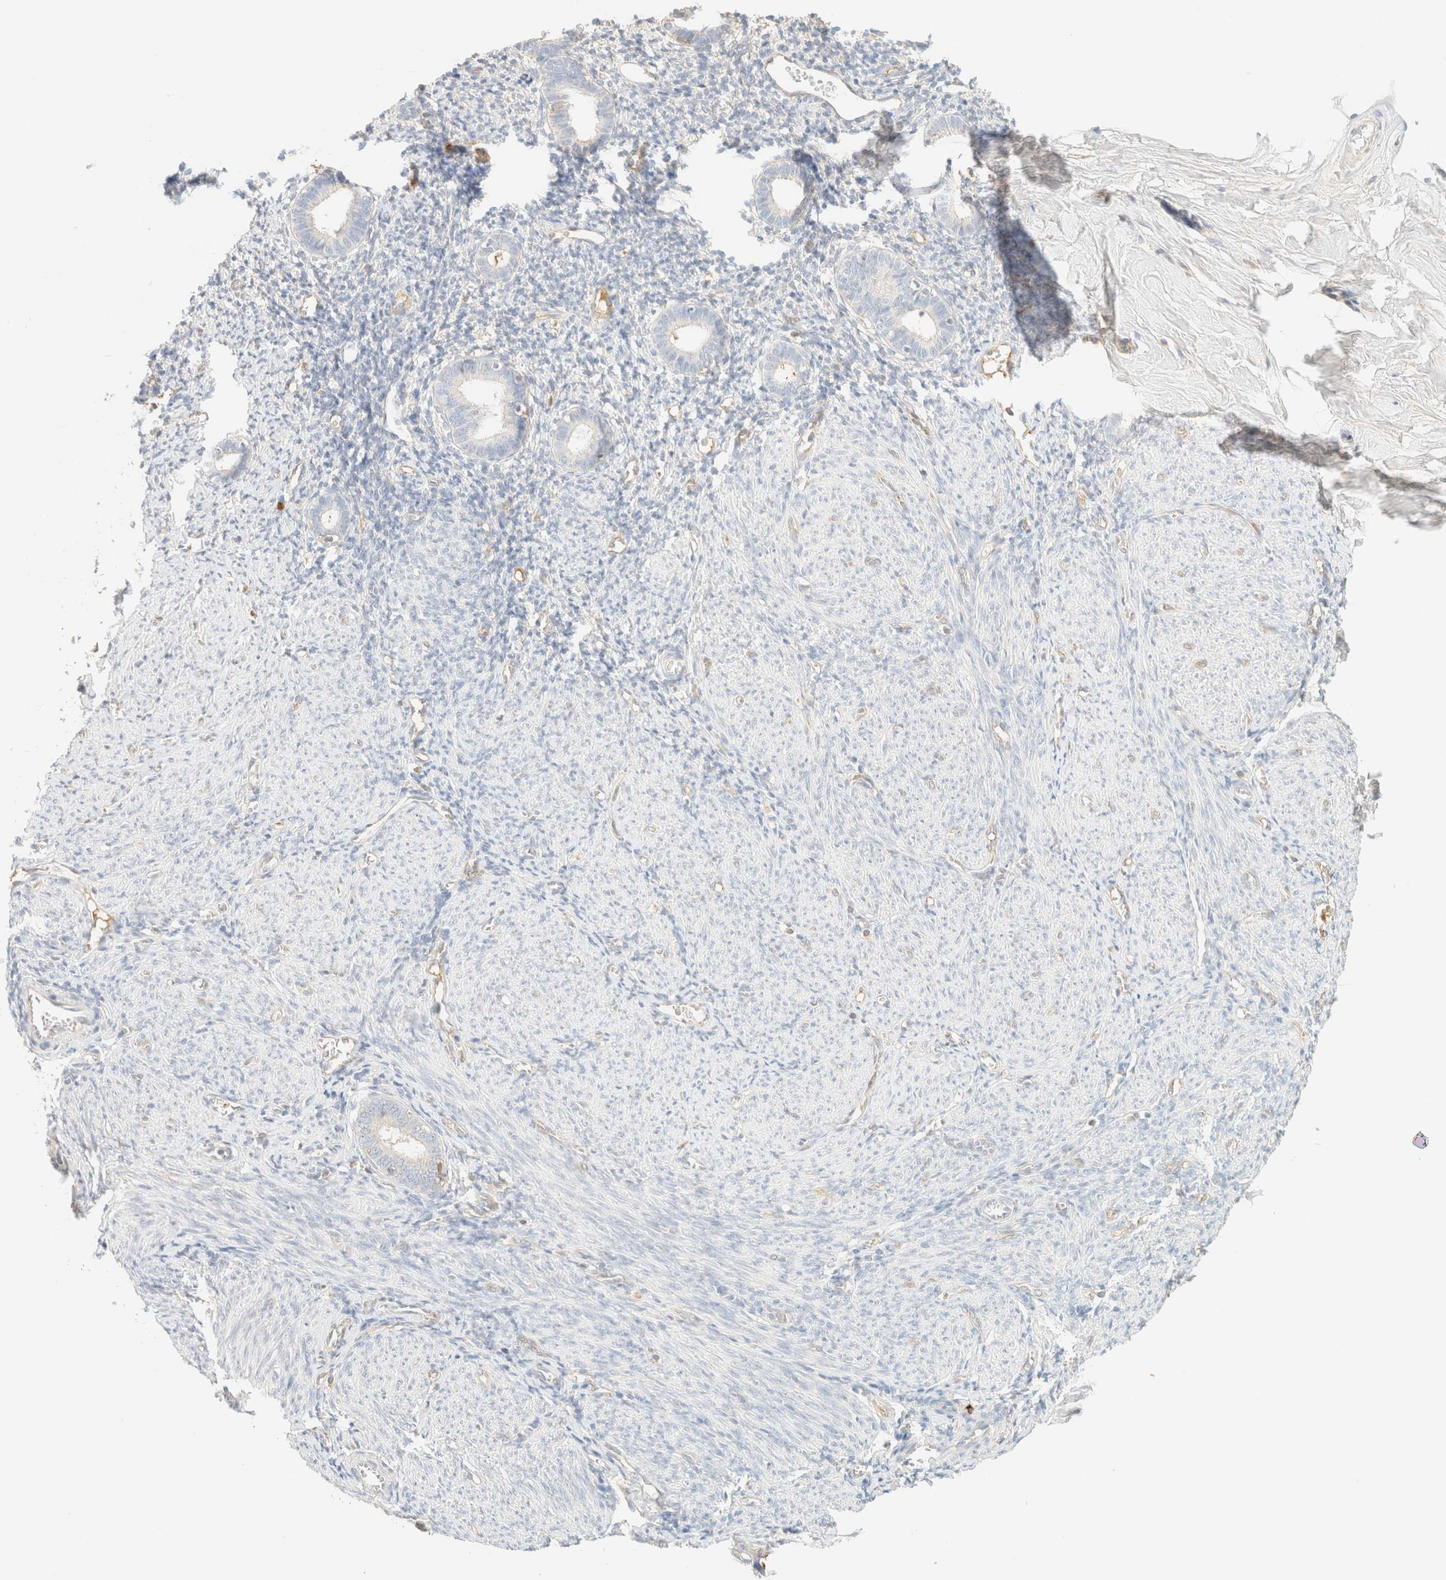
{"staining": {"intensity": "weak", "quantity": "<25%", "location": "cytoplasmic/membranous"}, "tissue": "endometrium", "cell_type": "Cells in endometrial stroma", "image_type": "normal", "snomed": [{"axis": "morphology", "description": "Normal tissue, NOS"}, {"axis": "morphology", "description": "Adenocarcinoma, NOS"}, {"axis": "topography", "description": "Endometrium"}], "caption": "Immunohistochemistry (IHC) micrograph of benign endometrium: human endometrium stained with DAB (3,3'-diaminobenzidine) reveals no significant protein positivity in cells in endometrial stroma.", "gene": "FHOD1", "patient": {"sex": "female", "age": 57}}